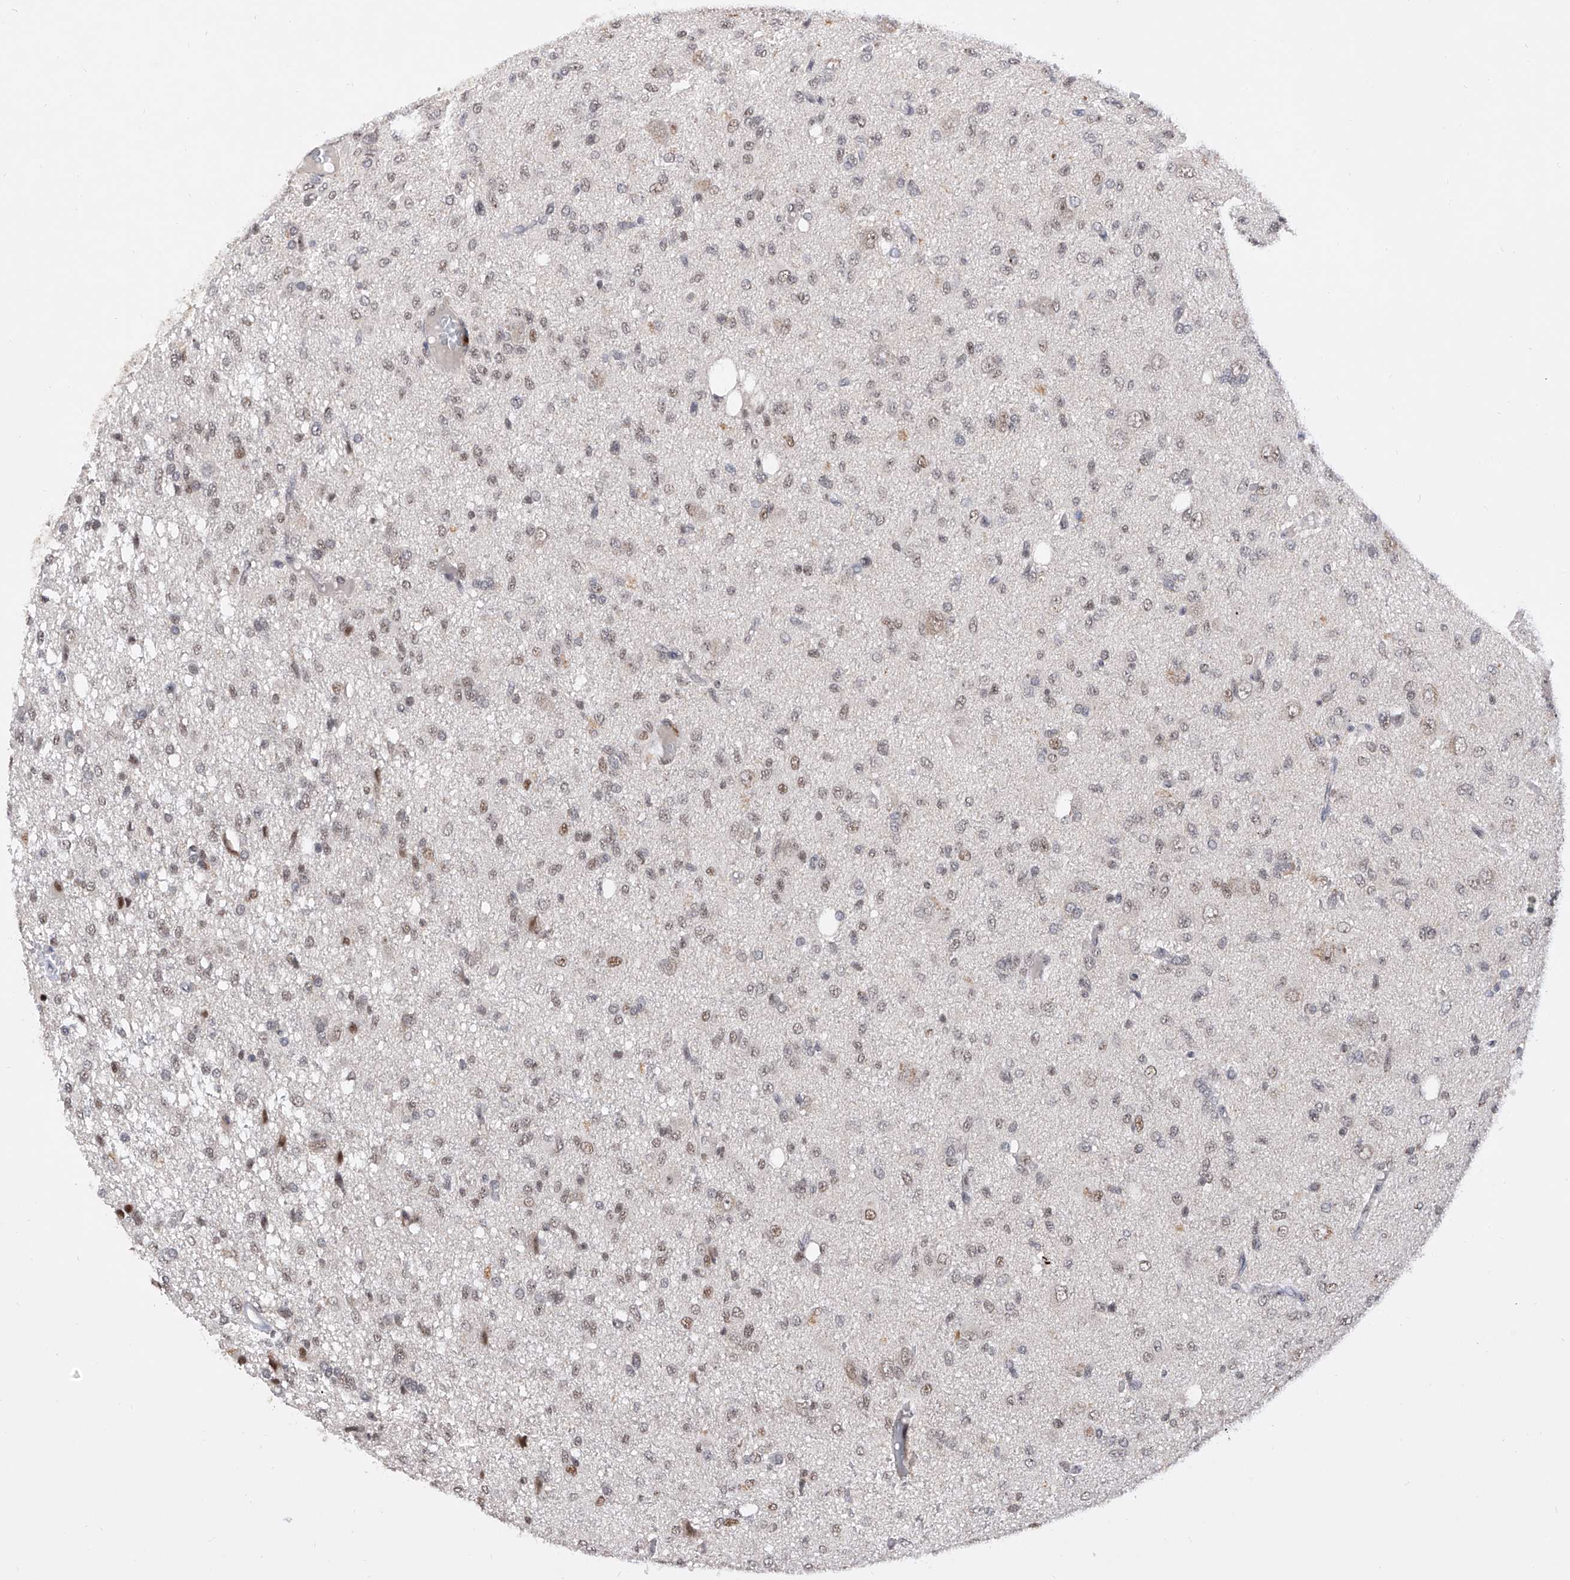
{"staining": {"intensity": "weak", "quantity": "25%-75%", "location": "nuclear"}, "tissue": "glioma", "cell_type": "Tumor cells", "image_type": "cancer", "snomed": [{"axis": "morphology", "description": "Glioma, malignant, High grade"}, {"axis": "topography", "description": "Brain"}], "caption": "A micrograph of human glioma stained for a protein displays weak nuclear brown staining in tumor cells. The staining was performed using DAB (3,3'-diaminobenzidine) to visualize the protein expression in brown, while the nuclei were stained in blue with hematoxylin (Magnification: 20x).", "gene": "RAD54L", "patient": {"sex": "female", "age": 59}}